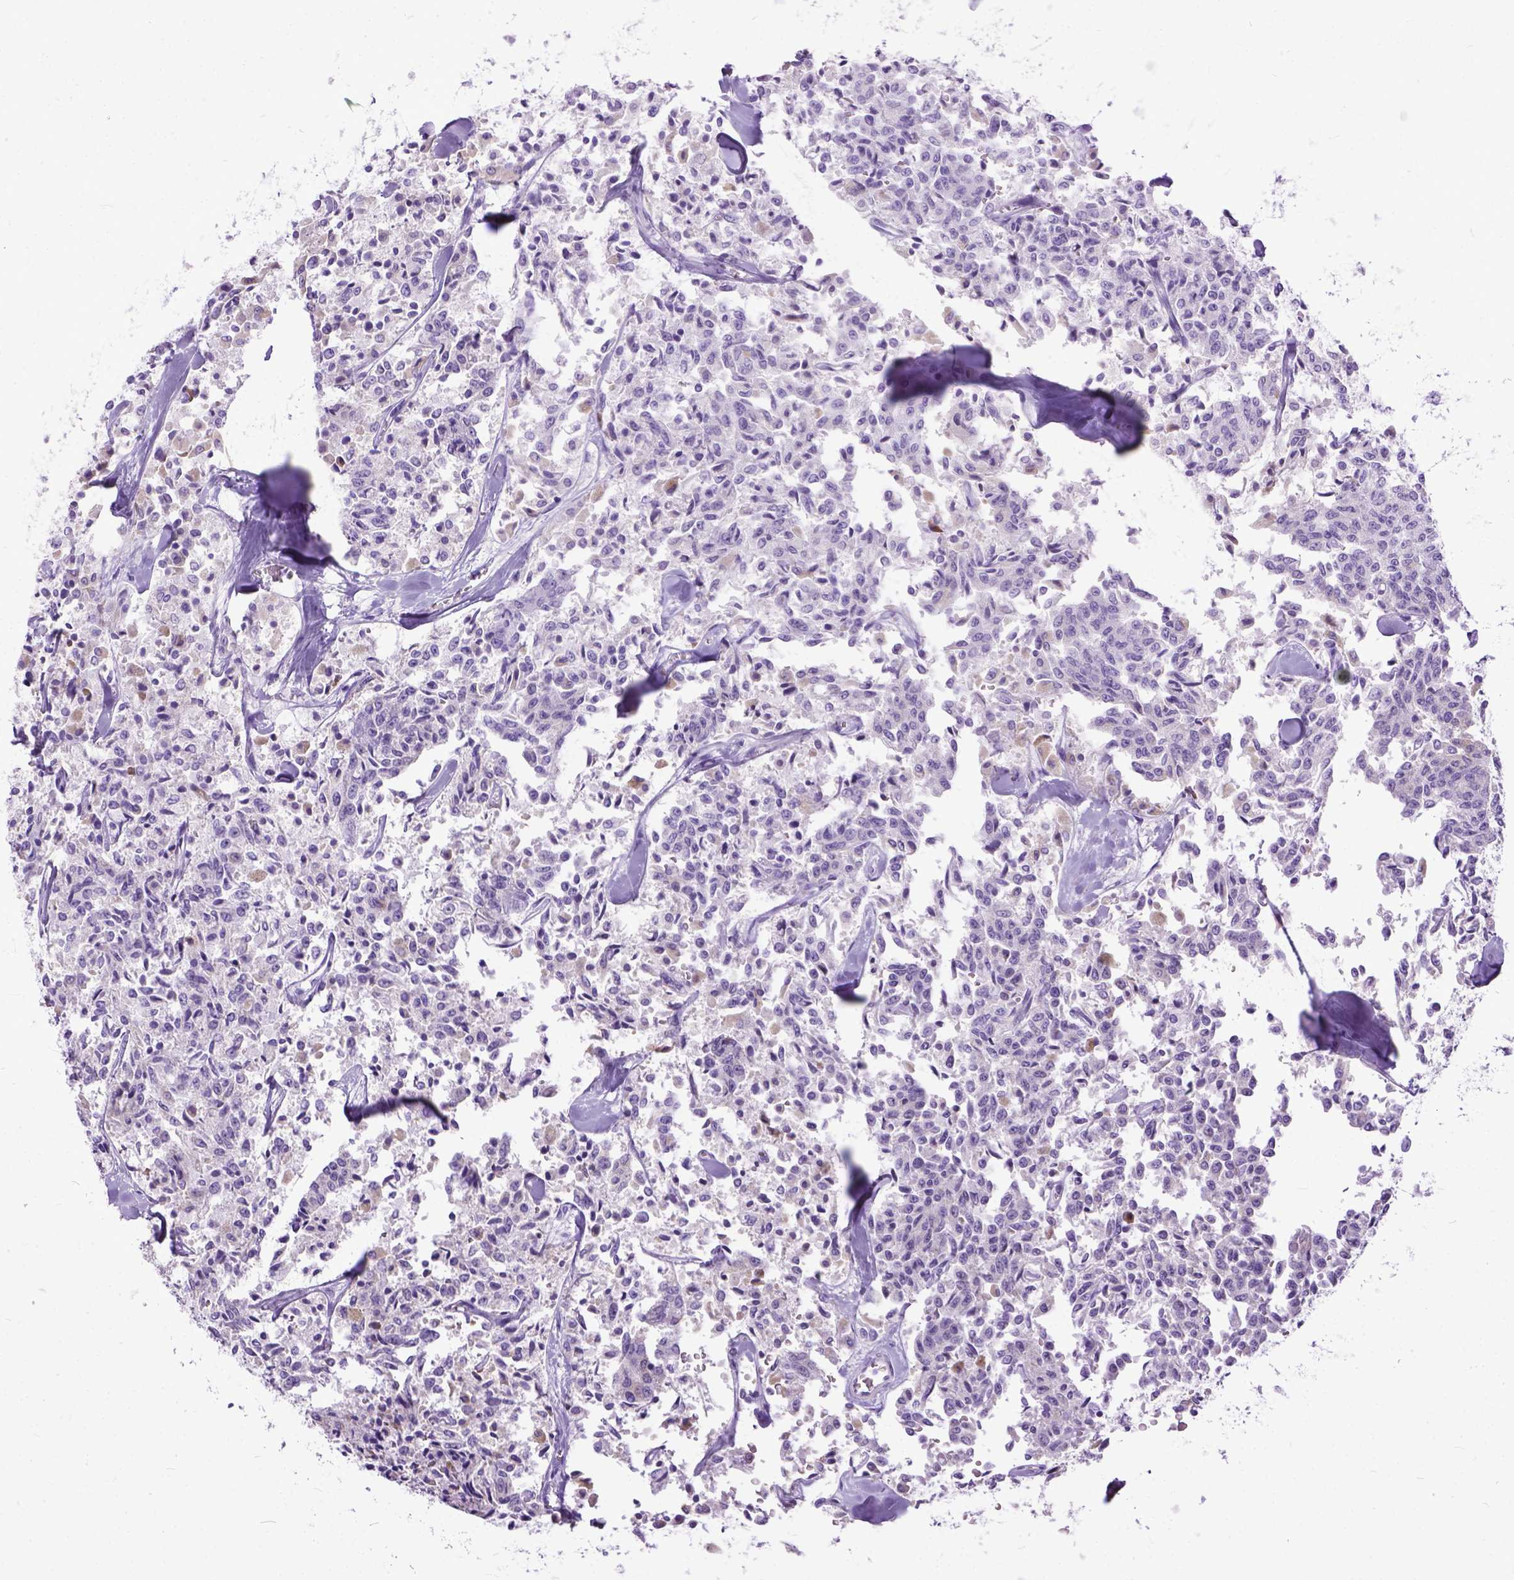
{"staining": {"intensity": "negative", "quantity": "none", "location": "none"}, "tissue": "carcinoid", "cell_type": "Tumor cells", "image_type": "cancer", "snomed": [{"axis": "morphology", "description": "Carcinoid, malignant, NOS"}, {"axis": "topography", "description": "Lung"}], "caption": "IHC photomicrograph of neoplastic tissue: human carcinoid (malignant) stained with DAB (3,3'-diaminobenzidine) reveals no significant protein expression in tumor cells.", "gene": "PLK5", "patient": {"sex": "male", "age": 71}}